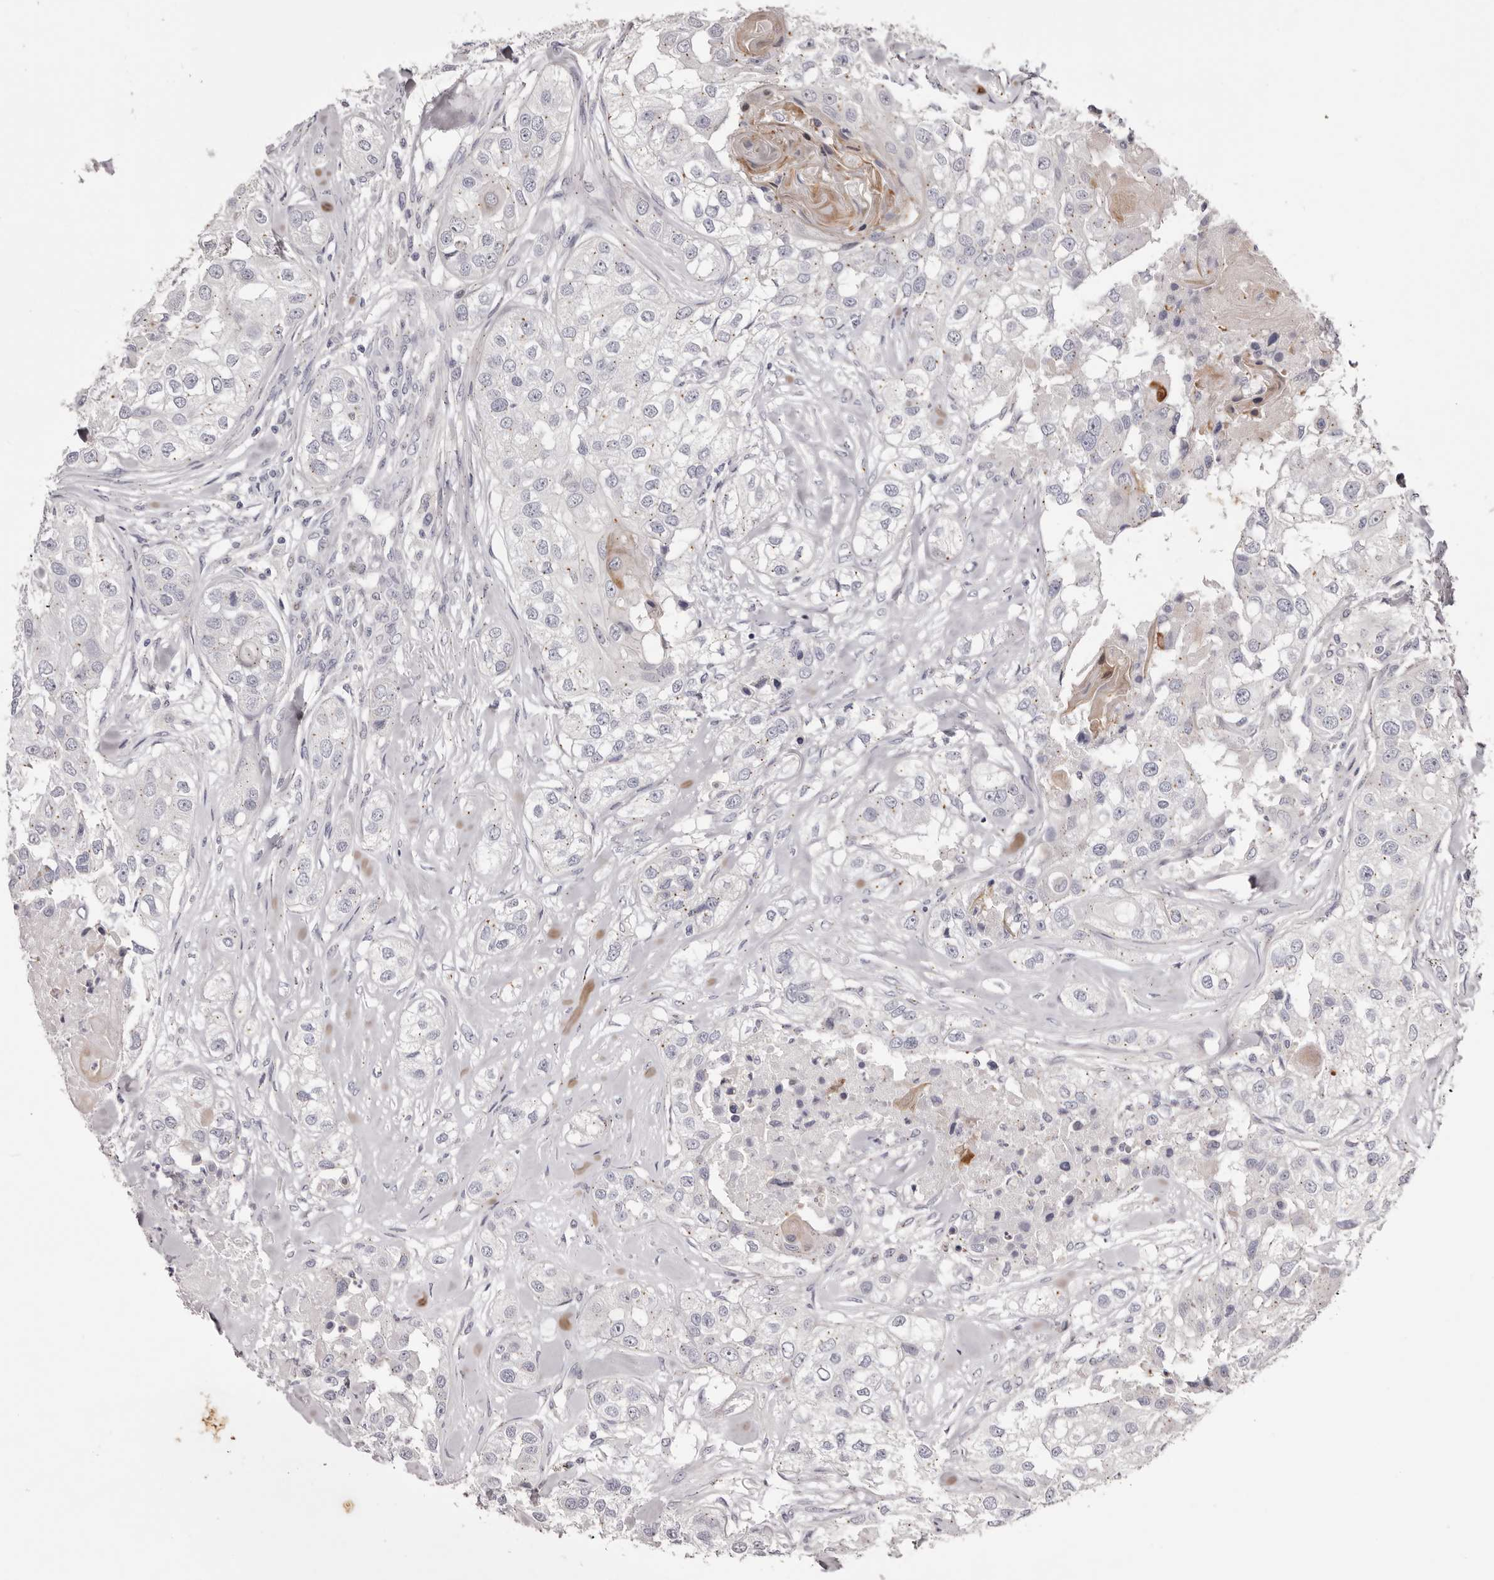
{"staining": {"intensity": "negative", "quantity": "none", "location": "none"}, "tissue": "head and neck cancer", "cell_type": "Tumor cells", "image_type": "cancer", "snomed": [{"axis": "morphology", "description": "Normal tissue, NOS"}, {"axis": "morphology", "description": "Squamous cell carcinoma, NOS"}, {"axis": "topography", "description": "Skeletal muscle"}, {"axis": "topography", "description": "Head-Neck"}], "caption": "Image shows no significant protein expression in tumor cells of squamous cell carcinoma (head and neck). (DAB (3,3'-diaminobenzidine) IHC visualized using brightfield microscopy, high magnification).", "gene": "PEG10", "patient": {"sex": "male", "age": 51}}